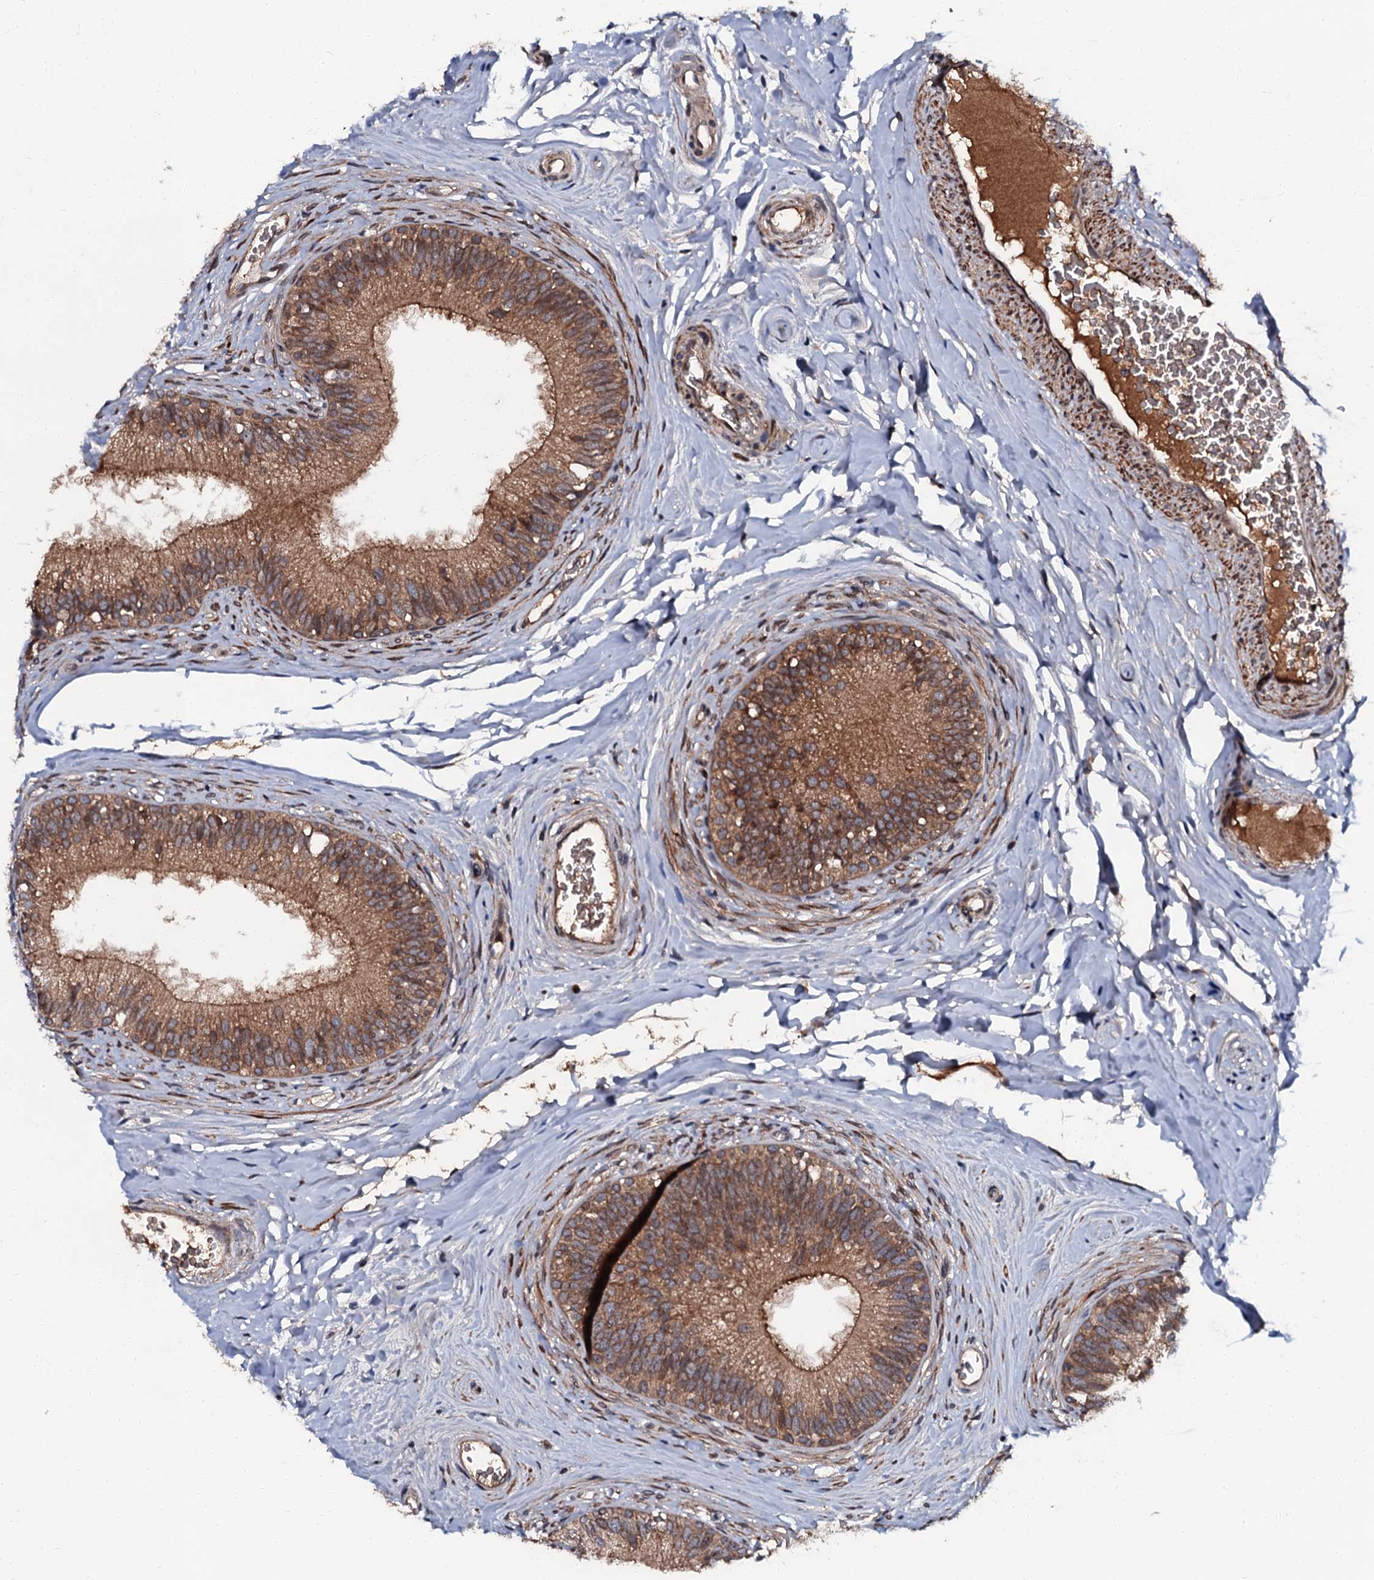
{"staining": {"intensity": "moderate", "quantity": ">75%", "location": "cytoplasmic/membranous"}, "tissue": "epididymis", "cell_type": "Glandular cells", "image_type": "normal", "snomed": [{"axis": "morphology", "description": "Normal tissue, NOS"}, {"axis": "topography", "description": "Epididymis"}], "caption": "Moderate cytoplasmic/membranous protein positivity is seen in about >75% of glandular cells in epididymis. (DAB = brown stain, brightfield microscopy at high magnification).", "gene": "N4BP1", "patient": {"sex": "male", "age": 33}}